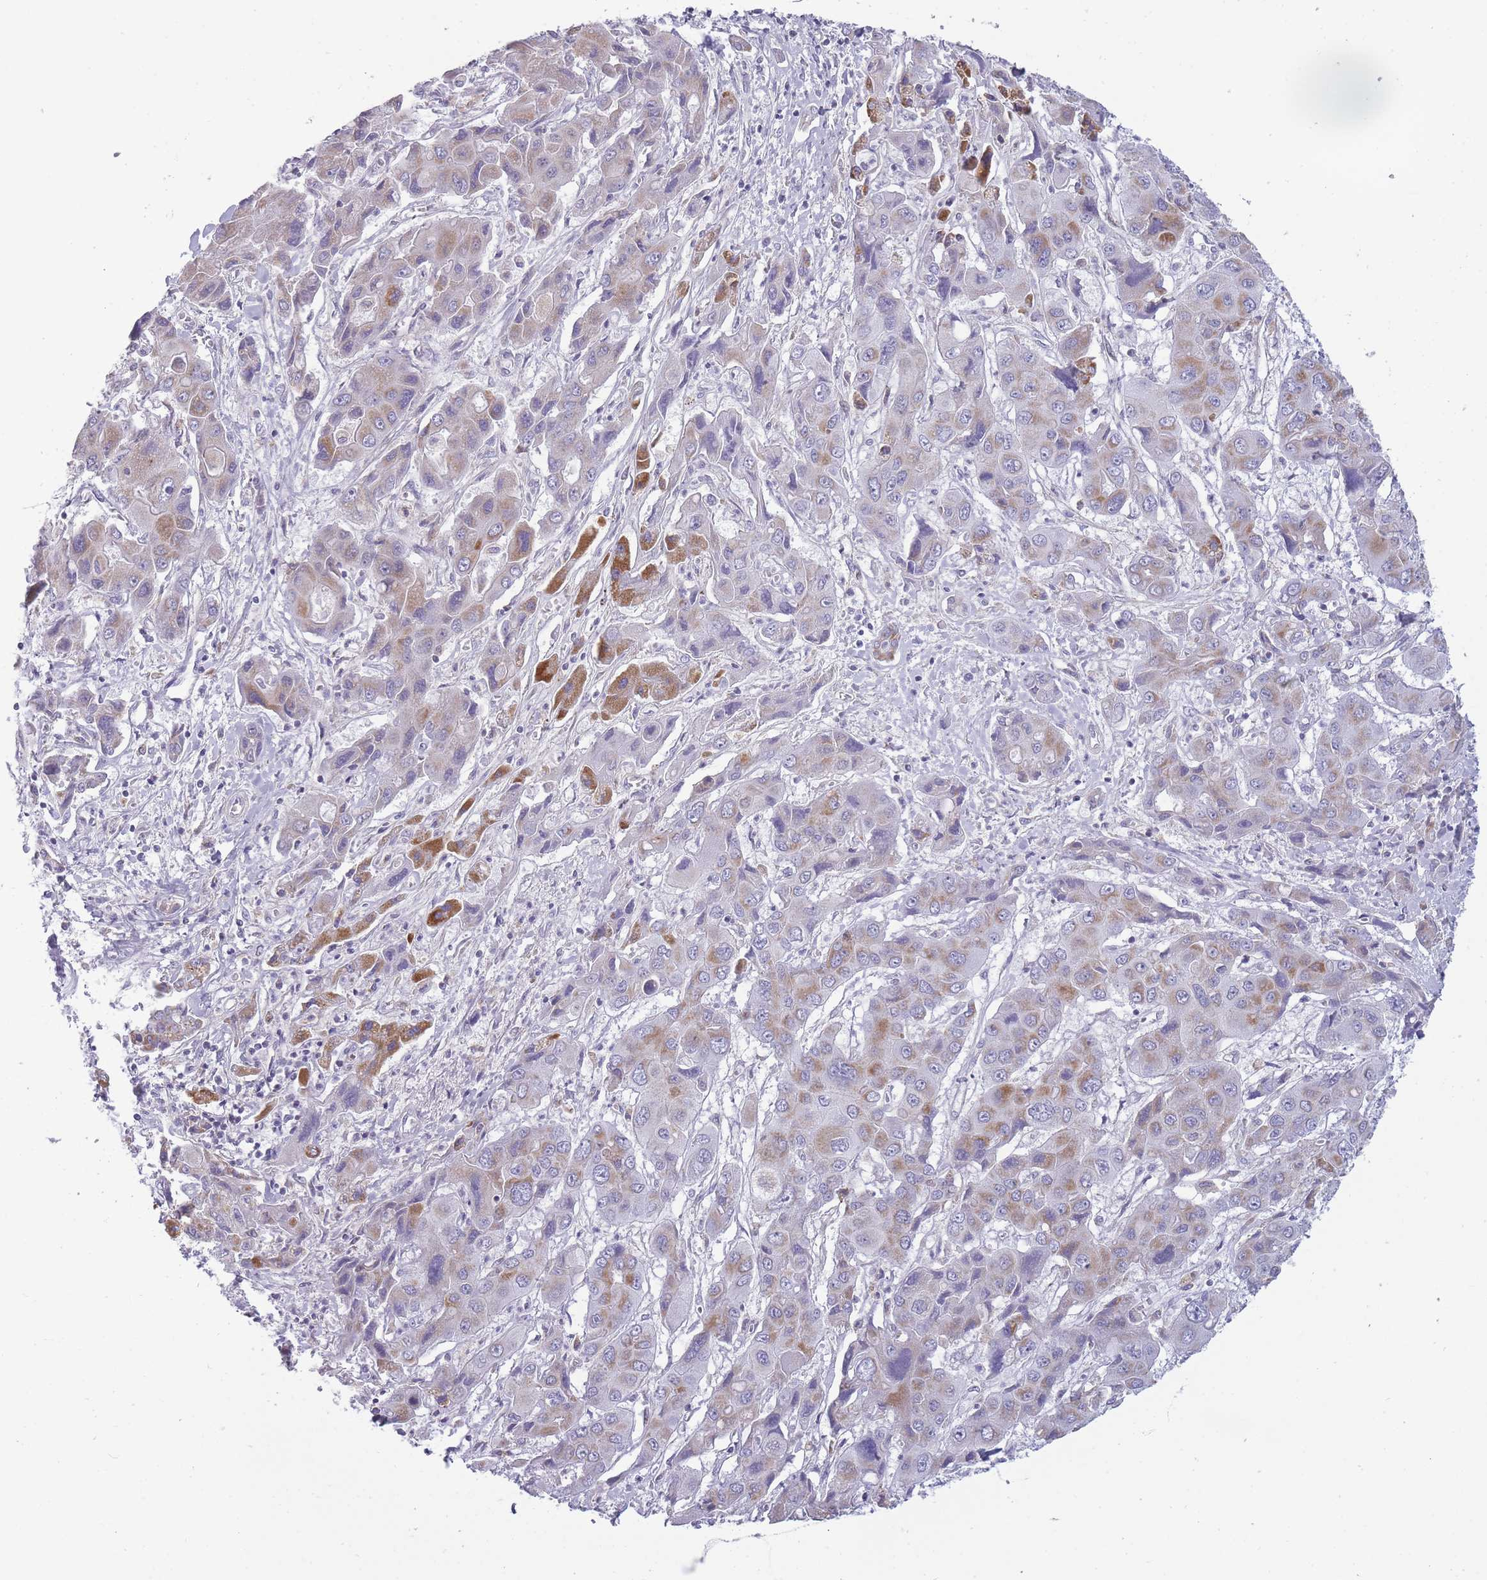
{"staining": {"intensity": "moderate", "quantity": "25%-75%", "location": "cytoplasmic/membranous"}, "tissue": "liver cancer", "cell_type": "Tumor cells", "image_type": "cancer", "snomed": [{"axis": "morphology", "description": "Cholangiocarcinoma"}, {"axis": "topography", "description": "Liver"}], "caption": "Immunohistochemical staining of human cholangiocarcinoma (liver) demonstrates medium levels of moderate cytoplasmic/membranous protein expression in approximately 25%-75% of tumor cells. The staining is performed using DAB brown chromogen to label protein expression. The nuclei are counter-stained blue using hematoxylin.", "gene": "ZBTB24", "patient": {"sex": "male", "age": 67}}